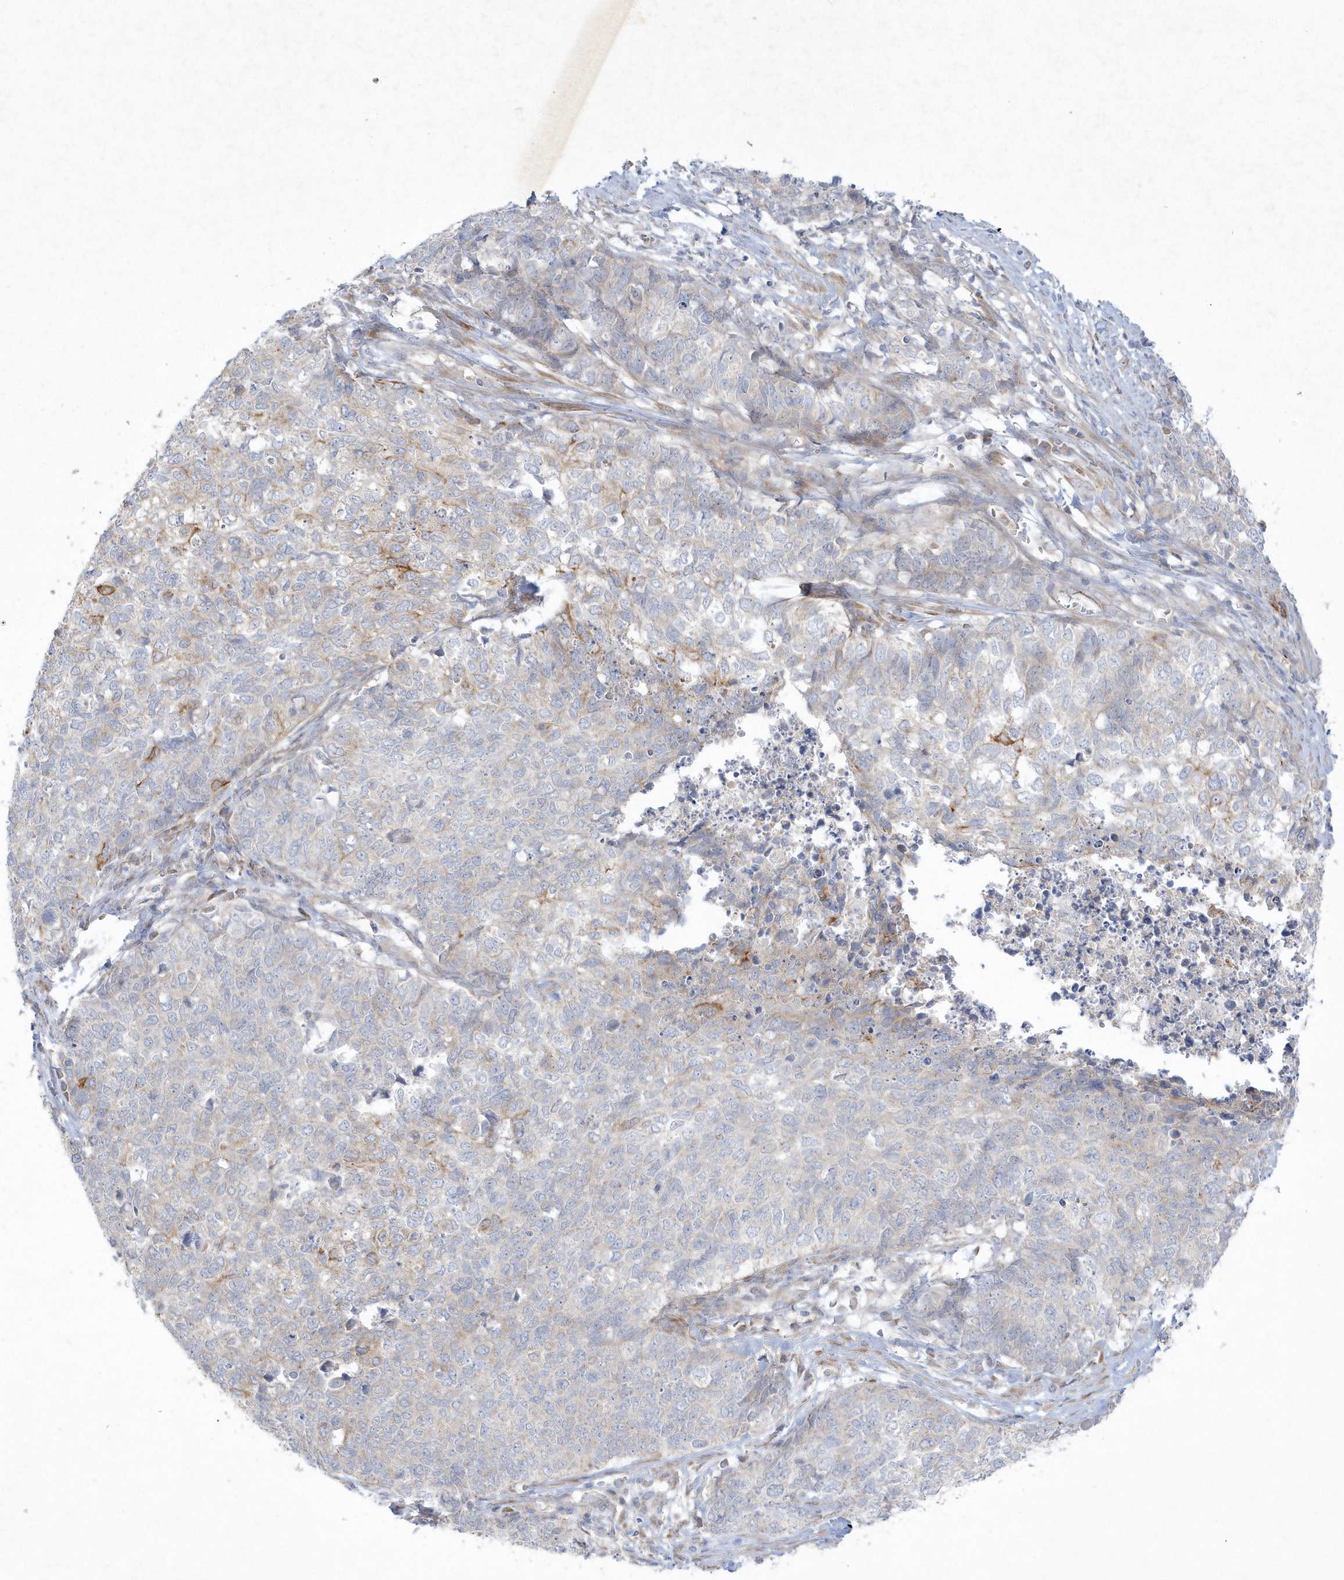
{"staining": {"intensity": "negative", "quantity": "none", "location": "none"}, "tissue": "cervical cancer", "cell_type": "Tumor cells", "image_type": "cancer", "snomed": [{"axis": "morphology", "description": "Squamous cell carcinoma, NOS"}, {"axis": "topography", "description": "Cervix"}], "caption": "This is an IHC photomicrograph of squamous cell carcinoma (cervical). There is no positivity in tumor cells.", "gene": "LARS1", "patient": {"sex": "female", "age": 63}}